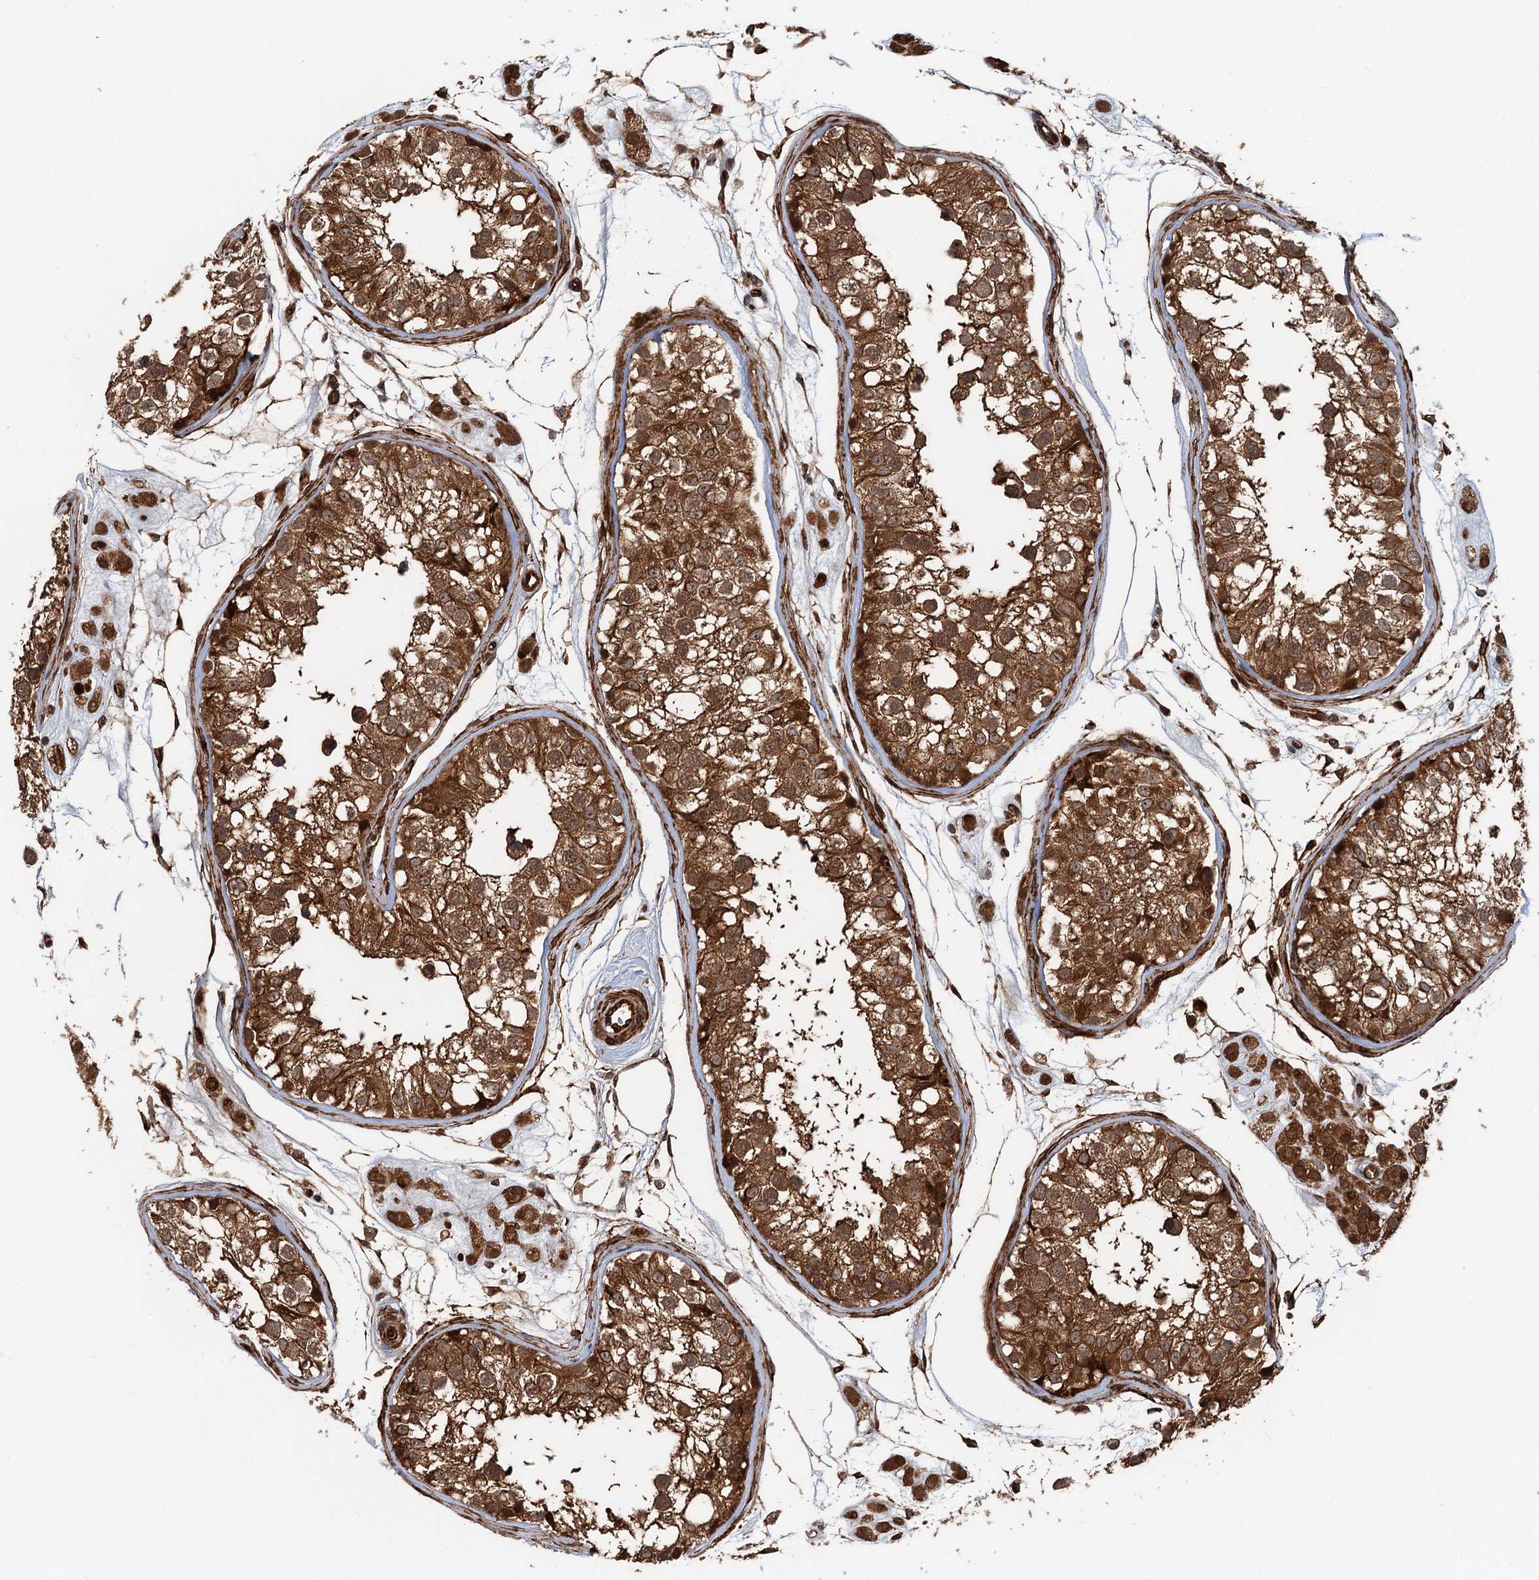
{"staining": {"intensity": "strong", "quantity": ">75%", "location": "cytoplasmic/membranous,nuclear"}, "tissue": "testis", "cell_type": "Cells in seminiferous ducts", "image_type": "normal", "snomed": [{"axis": "morphology", "description": "Normal tissue, NOS"}, {"axis": "morphology", "description": "Adenocarcinoma, metastatic, NOS"}, {"axis": "topography", "description": "Testis"}], "caption": "Testis stained with DAB immunohistochemistry (IHC) shows high levels of strong cytoplasmic/membranous,nuclear positivity in about >75% of cells in seminiferous ducts.", "gene": "SNRNP25", "patient": {"sex": "male", "age": 26}}